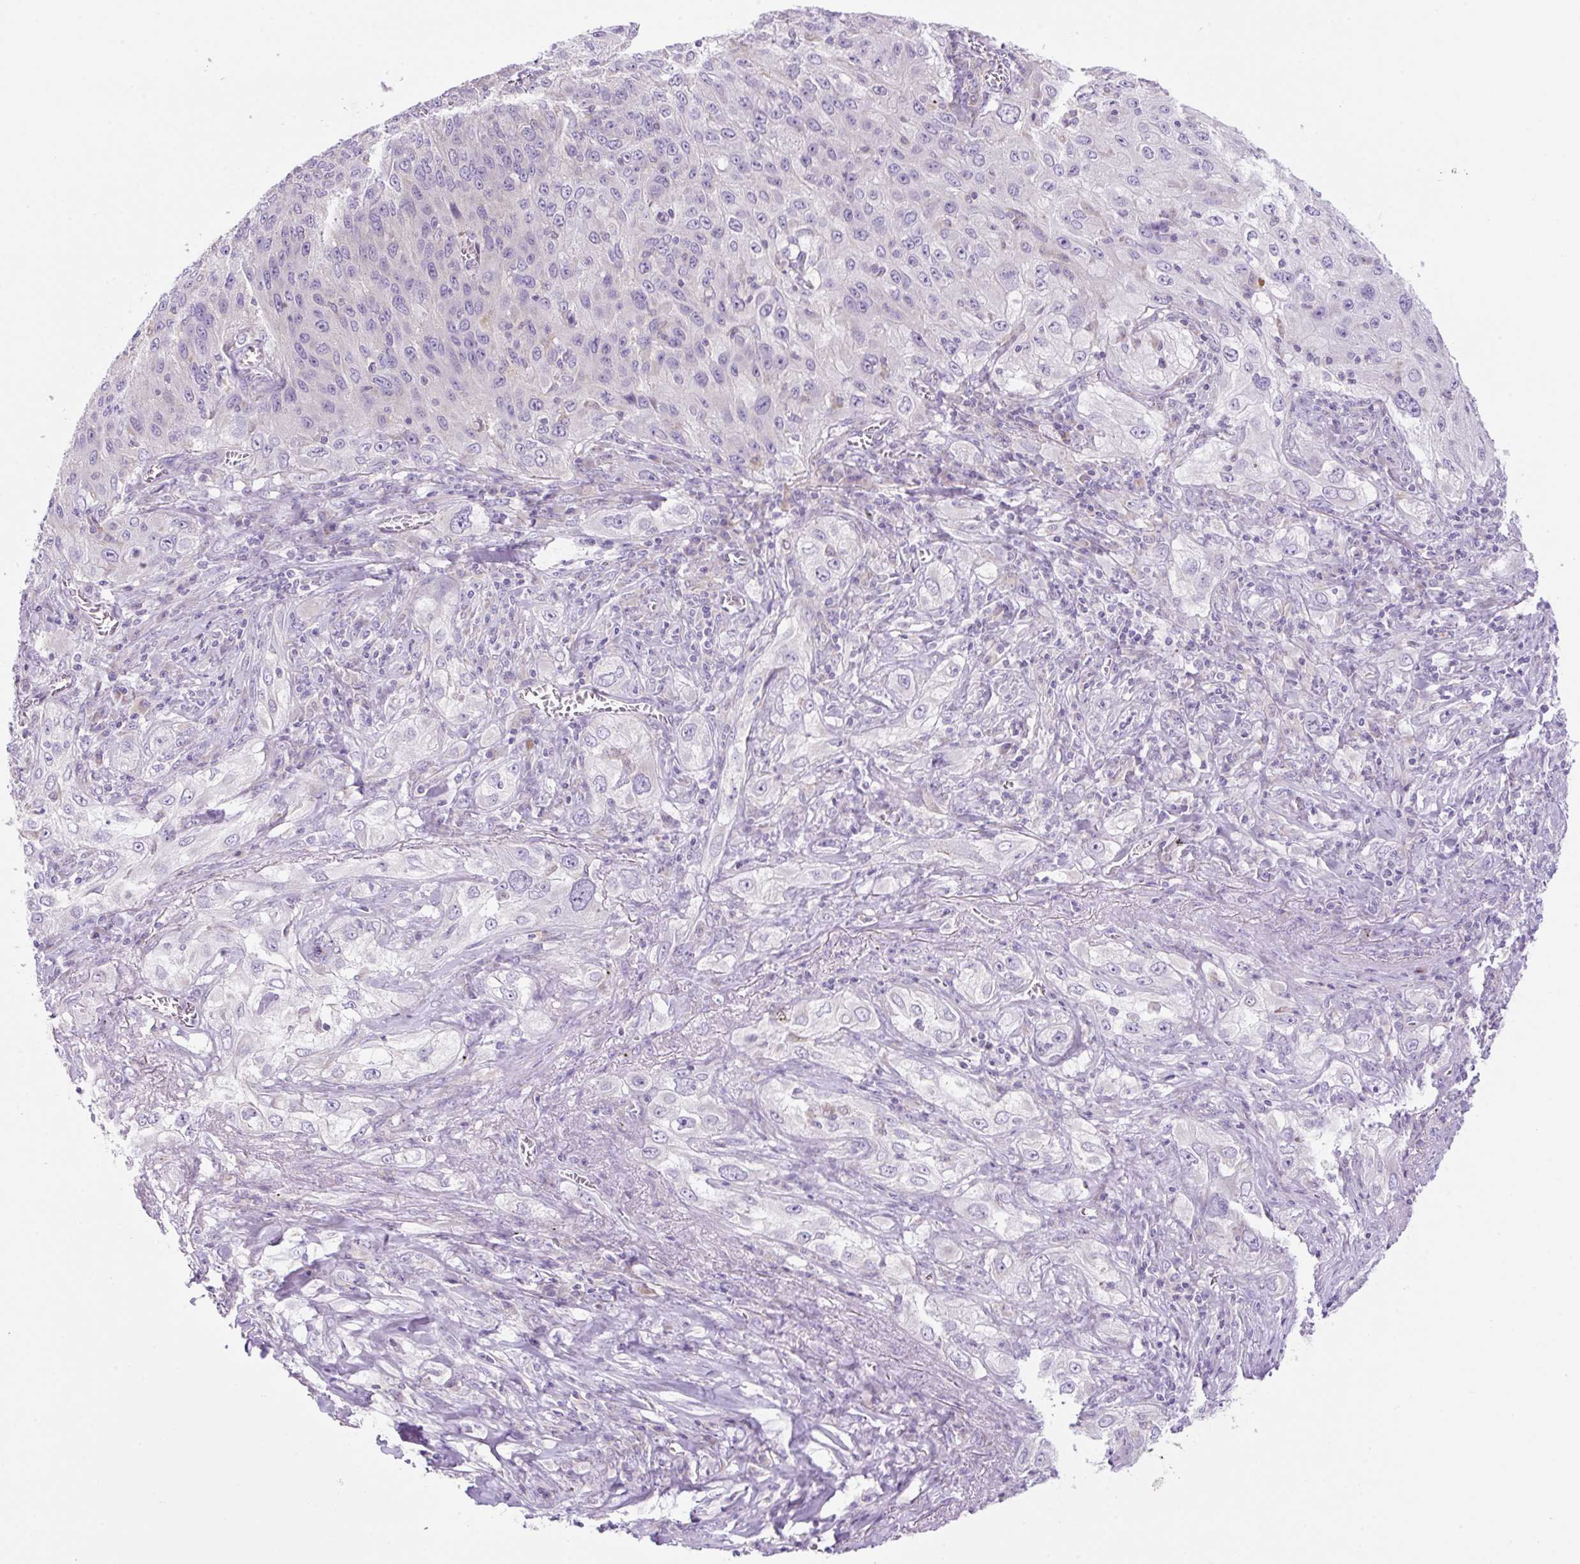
{"staining": {"intensity": "negative", "quantity": "none", "location": "none"}, "tissue": "lung cancer", "cell_type": "Tumor cells", "image_type": "cancer", "snomed": [{"axis": "morphology", "description": "Squamous cell carcinoma, NOS"}, {"axis": "topography", "description": "Lung"}], "caption": "Tumor cells show no significant protein staining in squamous cell carcinoma (lung). Brightfield microscopy of IHC stained with DAB (3,3'-diaminobenzidine) (brown) and hematoxylin (blue), captured at high magnification.", "gene": "NDST3", "patient": {"sex": "female", "age": 69}}